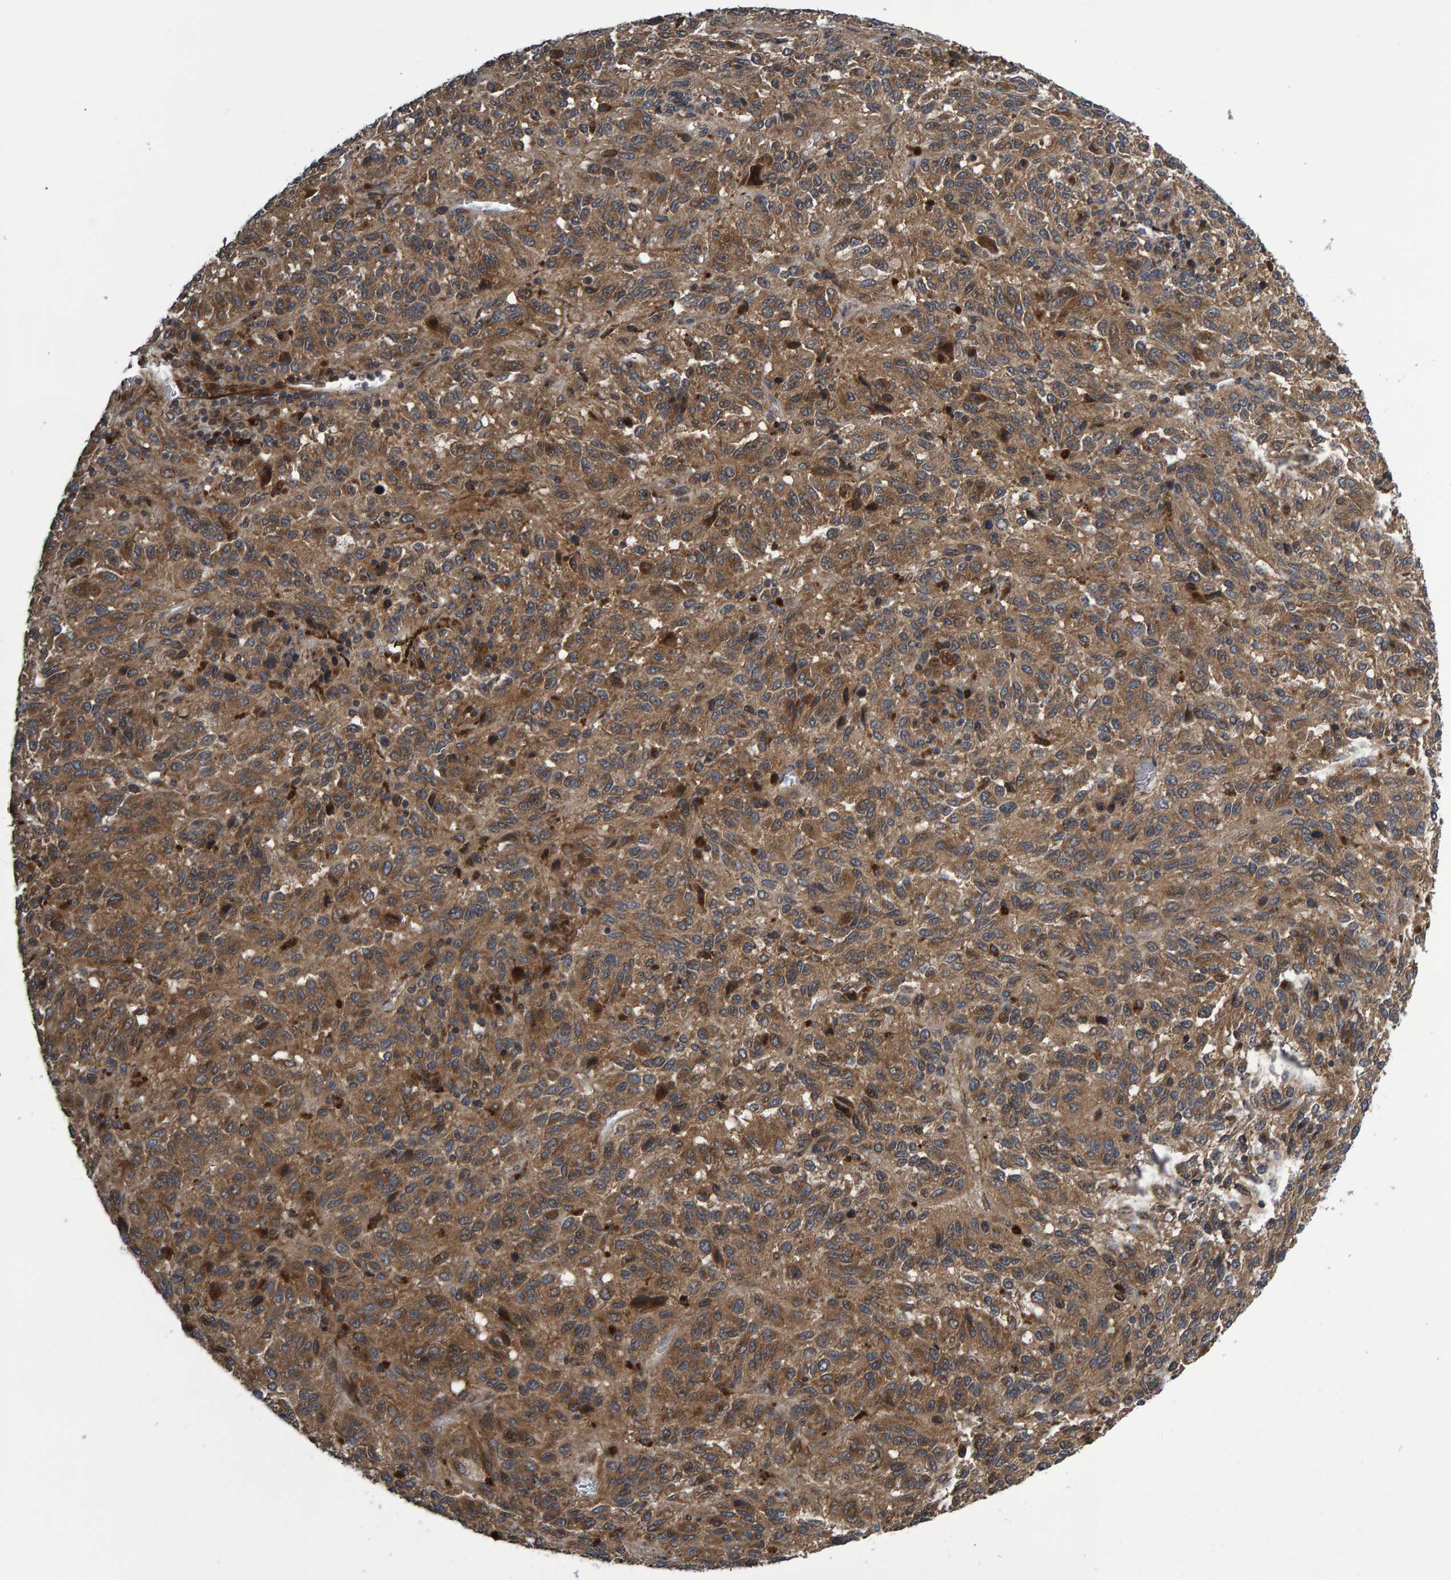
{"staining": {"intensity": "moderate", "quantity": ">75%", "location": "cytoplasmic/membranous"}, "tissue": "melanoma", "cell_type": "Tumor cells", "image_type": "cancer", "snomed": [{"axis": "morphology", "description": "Malignant melanoma, Metastatic site"}, {"axis": "topography", "description": "Lung"}], "caption": "Immunohistochemical staining of human melanoma reveals moderate cytoplasmic/membranous protein staining in about >75% of tumor cells.", "gene": "ATP6V1H", "patient": {"sex": "male", "age": 64}}